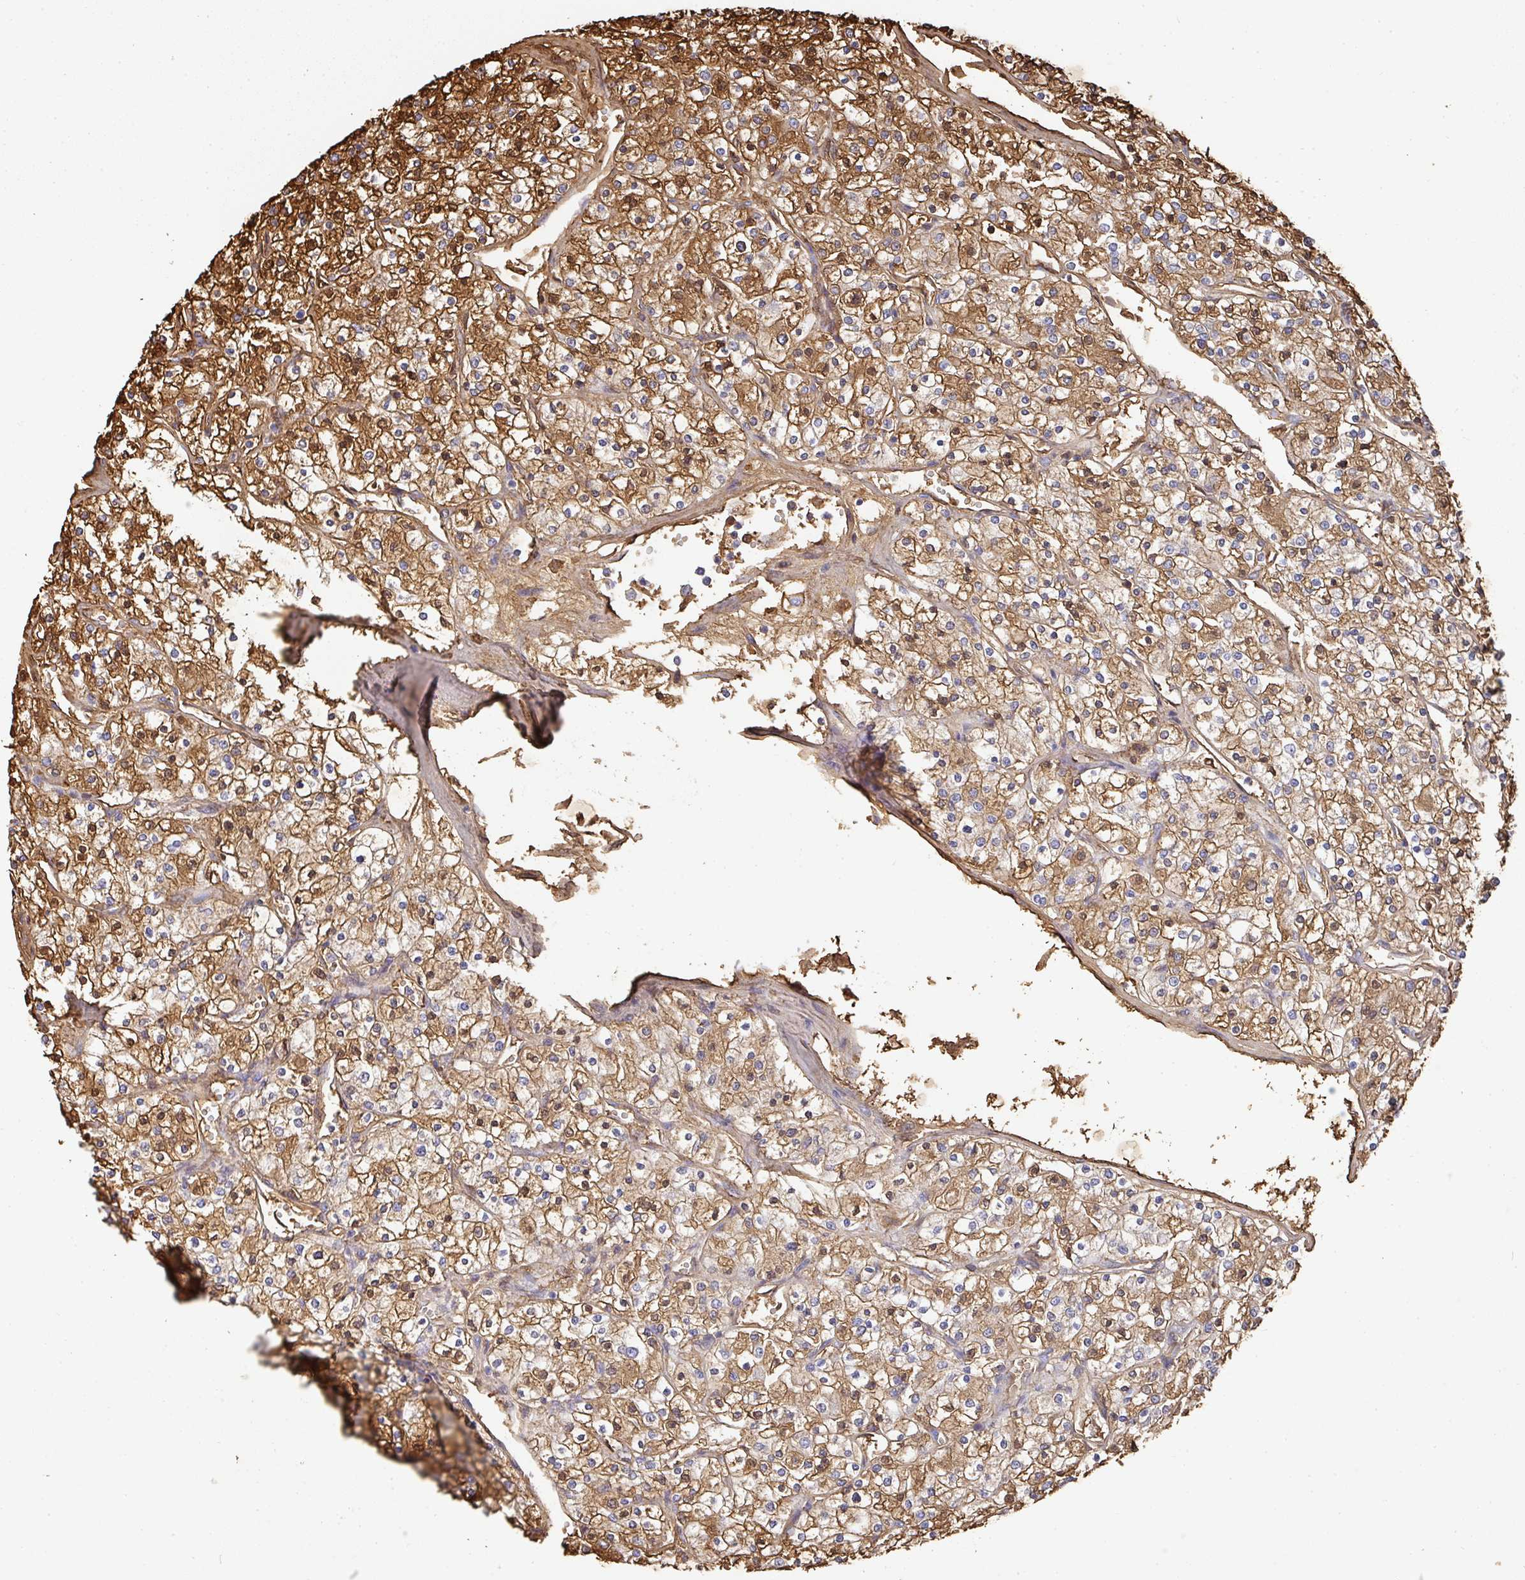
{"staining": {"intensity": "strong", "quantity": ">75%", "location": "cytoplasmic/membranous,nuclear"}, "tissue": "renal cancer", "cell_type": "Tumor cells", "image_type": "cancer", "snomed": [{"axis": "morphology", "description": "Adenocarcinoma, NOS"}, {"axis": "topography", "description": "Kidney"}], "caption": "DAB immunohistochemical staining of renal cancer (adenocarcinoma) demonstrates strong cytoplasmic/membranous and nuclear protein staining in approximately >75% of tumor cells.", "gene": "ALB", "patient": {"sex": "male", "age": 80}}